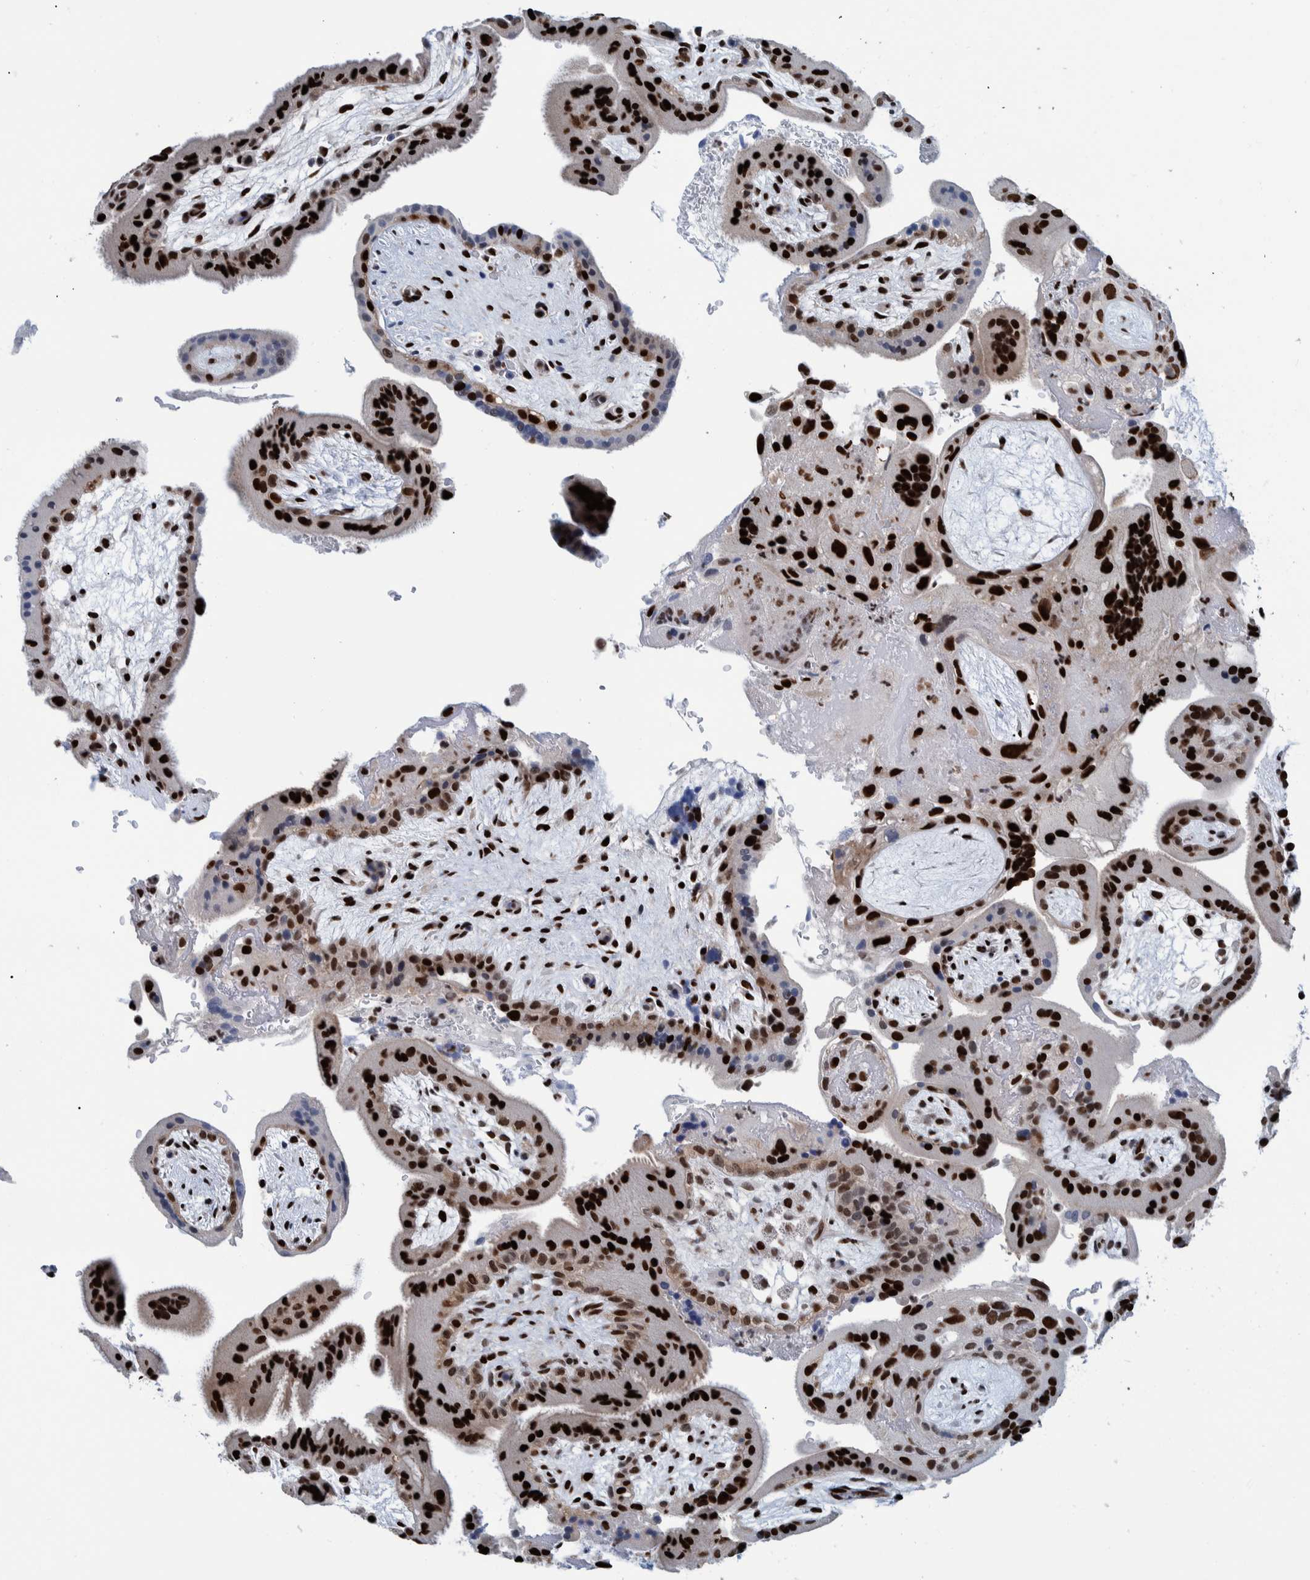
{"staining": {"intensity": "strong", "quantity": ">75%", "location": "nuclear"}, "tissue": "placenta", "cell_type": "Decidual cells", "image_type": "normal", "snomed": [{"axis": "morphology", "description": "Normal tissue, NOS"}, {"axis": "topography", "description": "Placenta"}], "caption": "Strong nuclear staining for a protein is present in about >75% of decidual cells of benign placenta using IHC.", "gene": "HEATR9", "patient": {"sex": "female", "age": 35}}